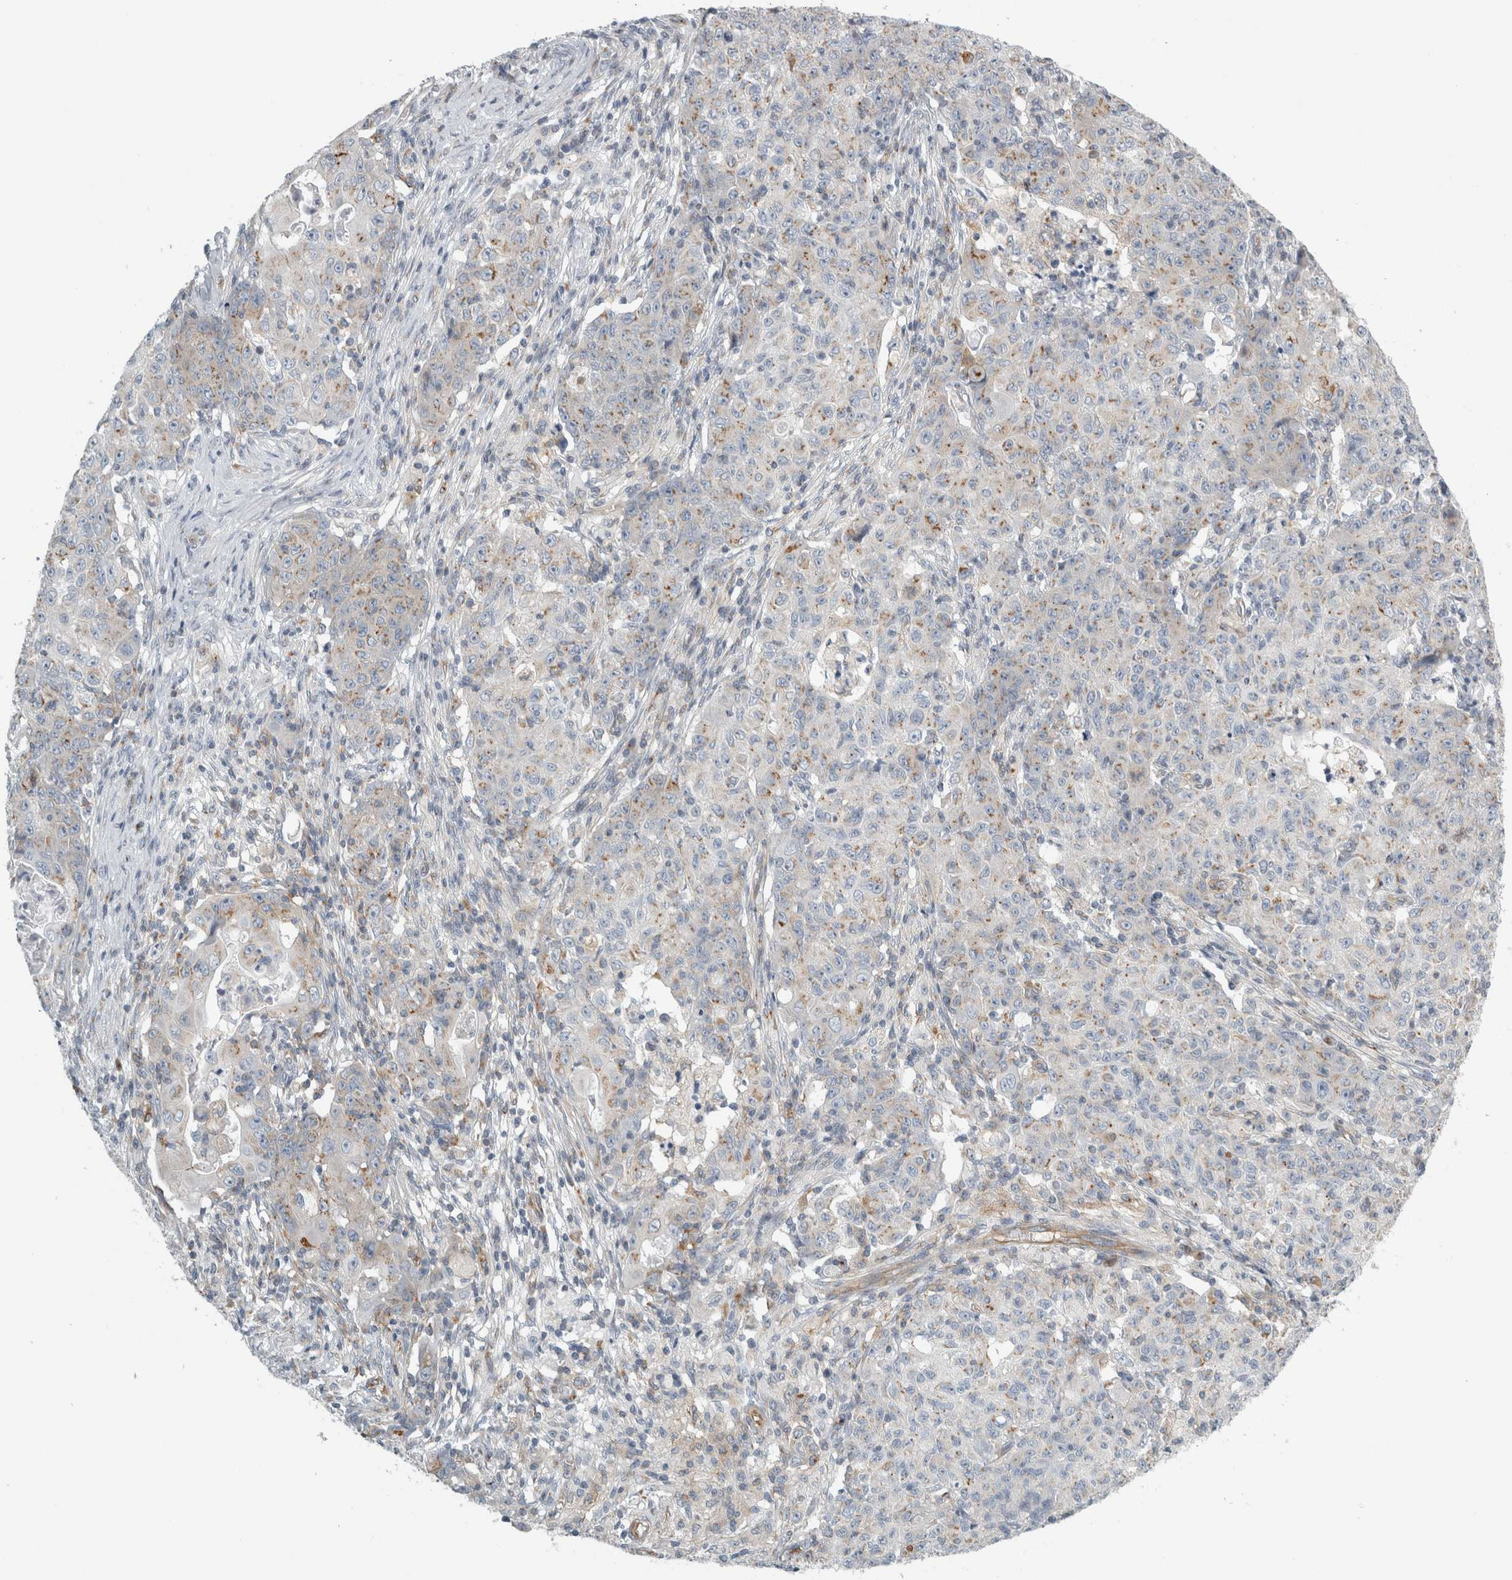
{"staining": {"intensity": "weak", "quantity": "25%-75%", "location": "cytoplasmic/membranous"}, "tissue": "ovarian cancer", "cell_type": "Tumor cells", "image_type": "cancer", "snomed": [{"axis": "morphology", "description": "Carcinoma, endometroid"}, {"axis": "topography", "description": "Ovary"}], "caption": "High-magnification brightfield microscopy of ovarian endometroid carcinoma stained with DAB (brown) and counterstained with hematoxylin (blue). tumor cells exhibit weak cytoplasmic/membranous expression is present in about25%-75% of cells.", "gene": "PEX6", "patient": {"sex": "female", "age": 42}}